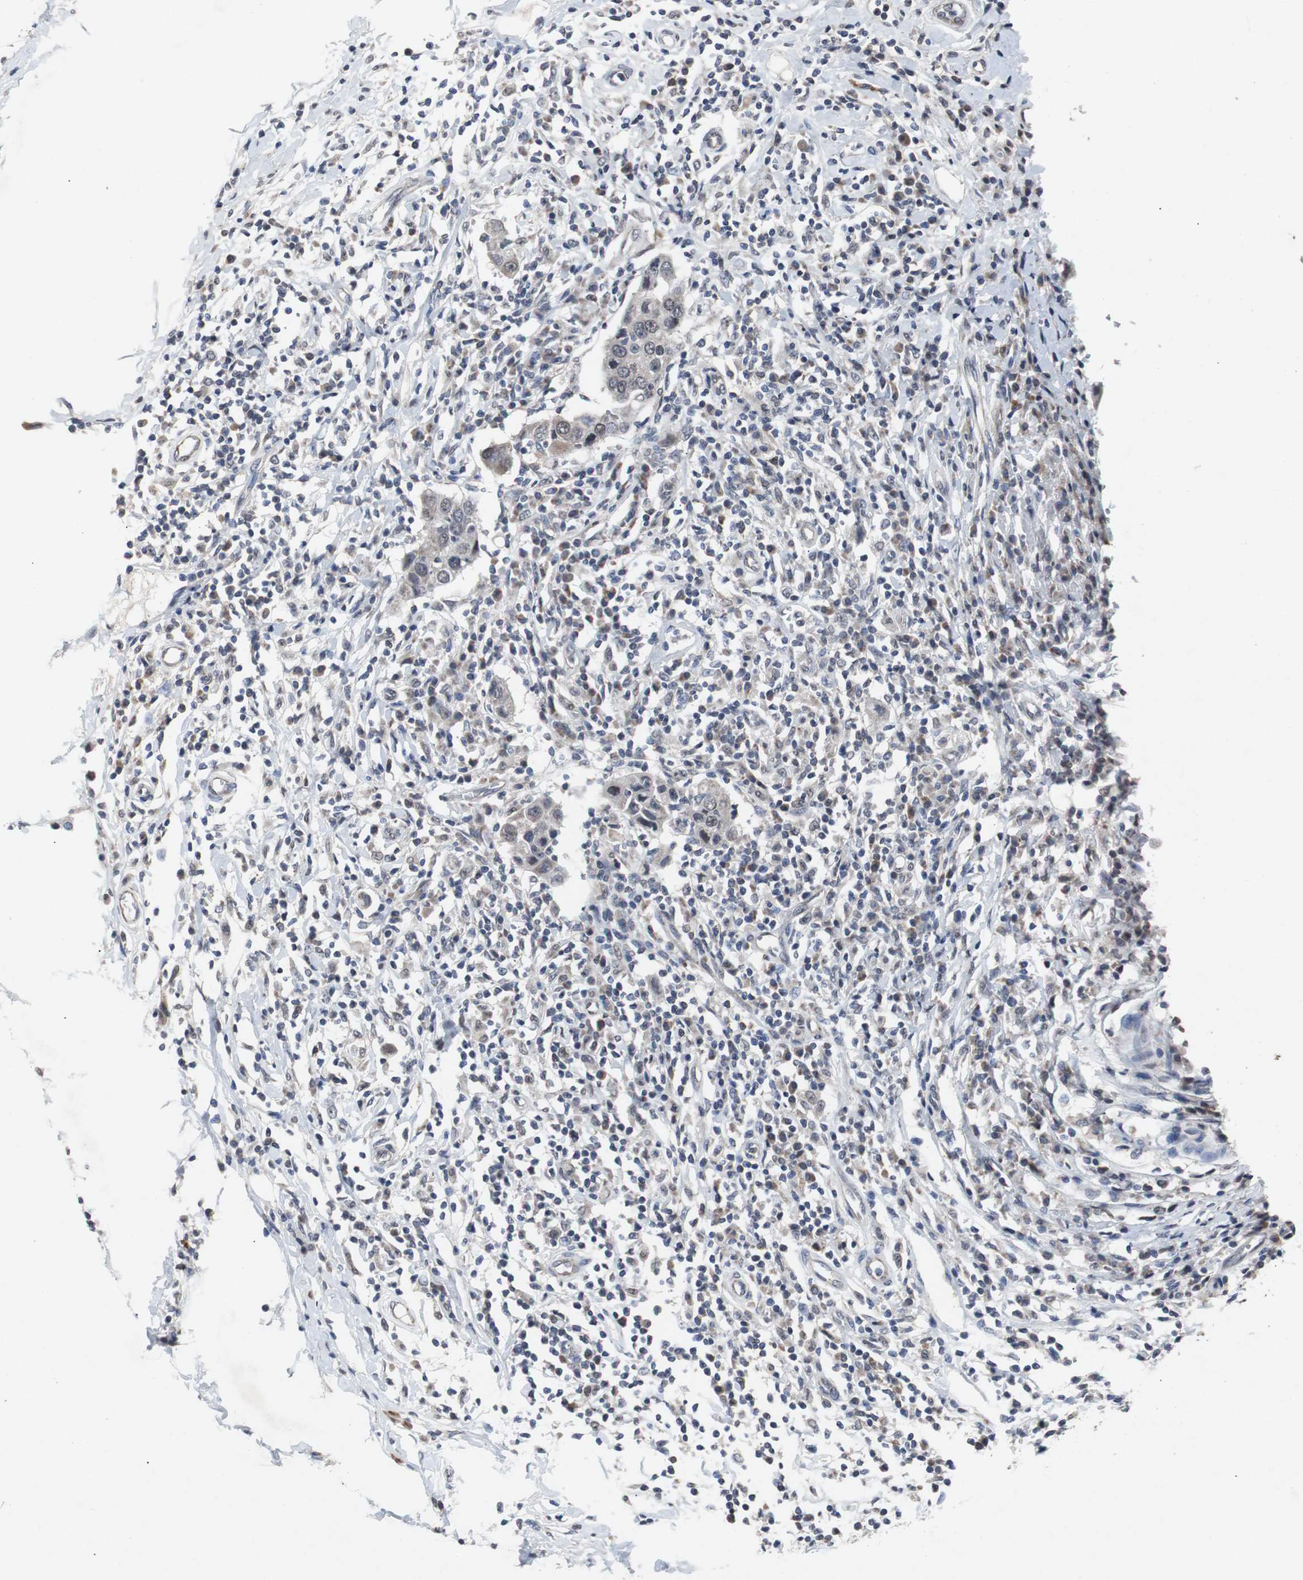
{"staining": {"intensity": "weak", "quantity": "25%-75%", "location": "cytoplasmic/membranous"}, "tissue": "breast cancer", "cell_type": "Tumor cells", "image_type": "cancer", "snomed": [{"axis": "morphology", "description": "Duct carcinoma"}, {"axis": "topography", "description": "Breast"}], "caption": "Protein analysis of breast cancer tissue displays weak cytoplasmic/membranous positivity in about 25%-75% of tumor cells.", "gene": "RBM47", "patient": {"sex": "female", "age": 27}}